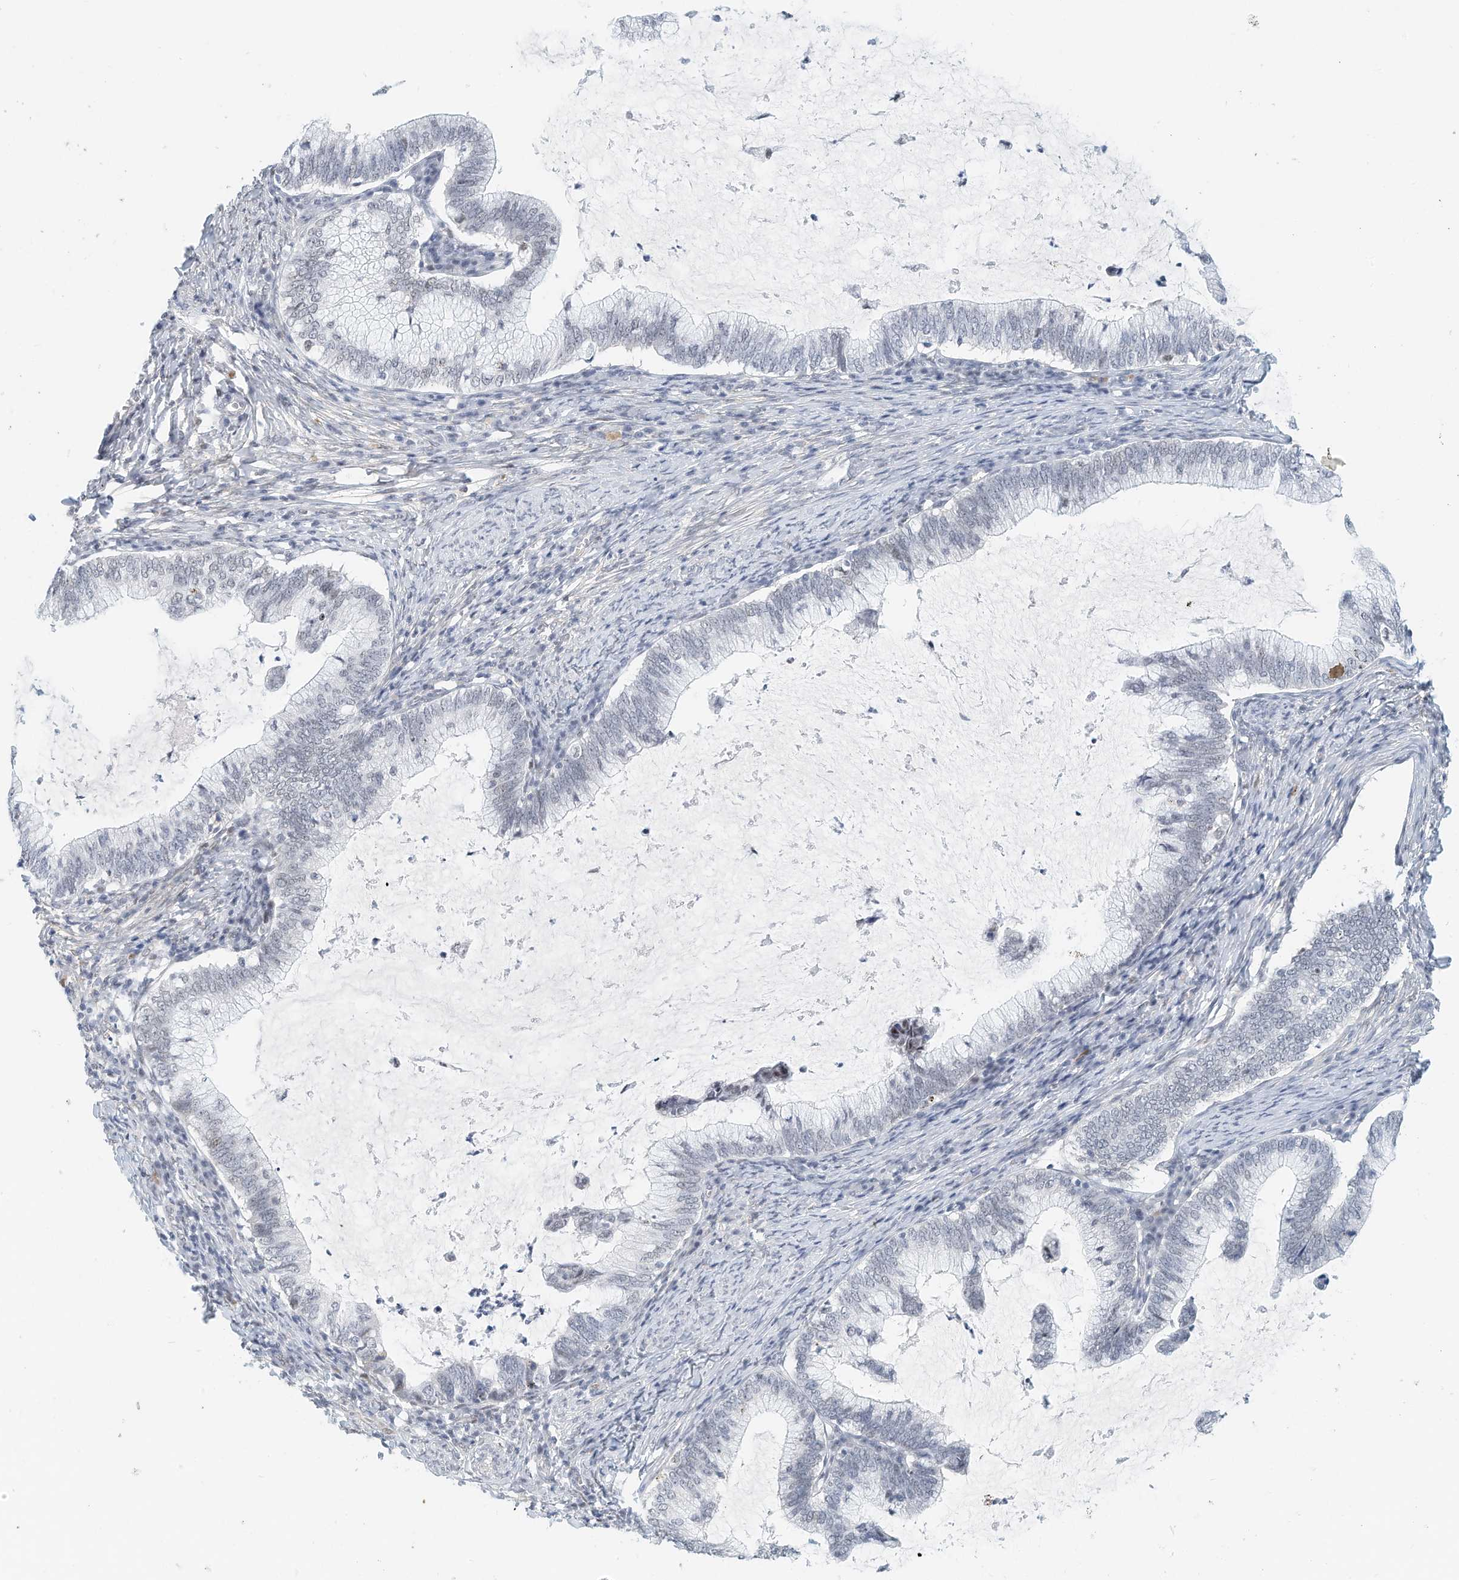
{"staining": {"intensity": "negative", "quantity": "none", "location": "none"}, "tissue": "cervical cancer", "cell_type": "Tumor cells", "image_type": "cancer", "snomed": [{"axis": "morphology", "description": "Adenocarcinoma, NOS"}, {"axis": "topography", "description": "Cervix"}], "caption": "The photomicrograph displays no significant expression in tumor cells of cervical cancer.", "gene": "ARHGAP28", "patient": {"sex": "female", "age": 36}}